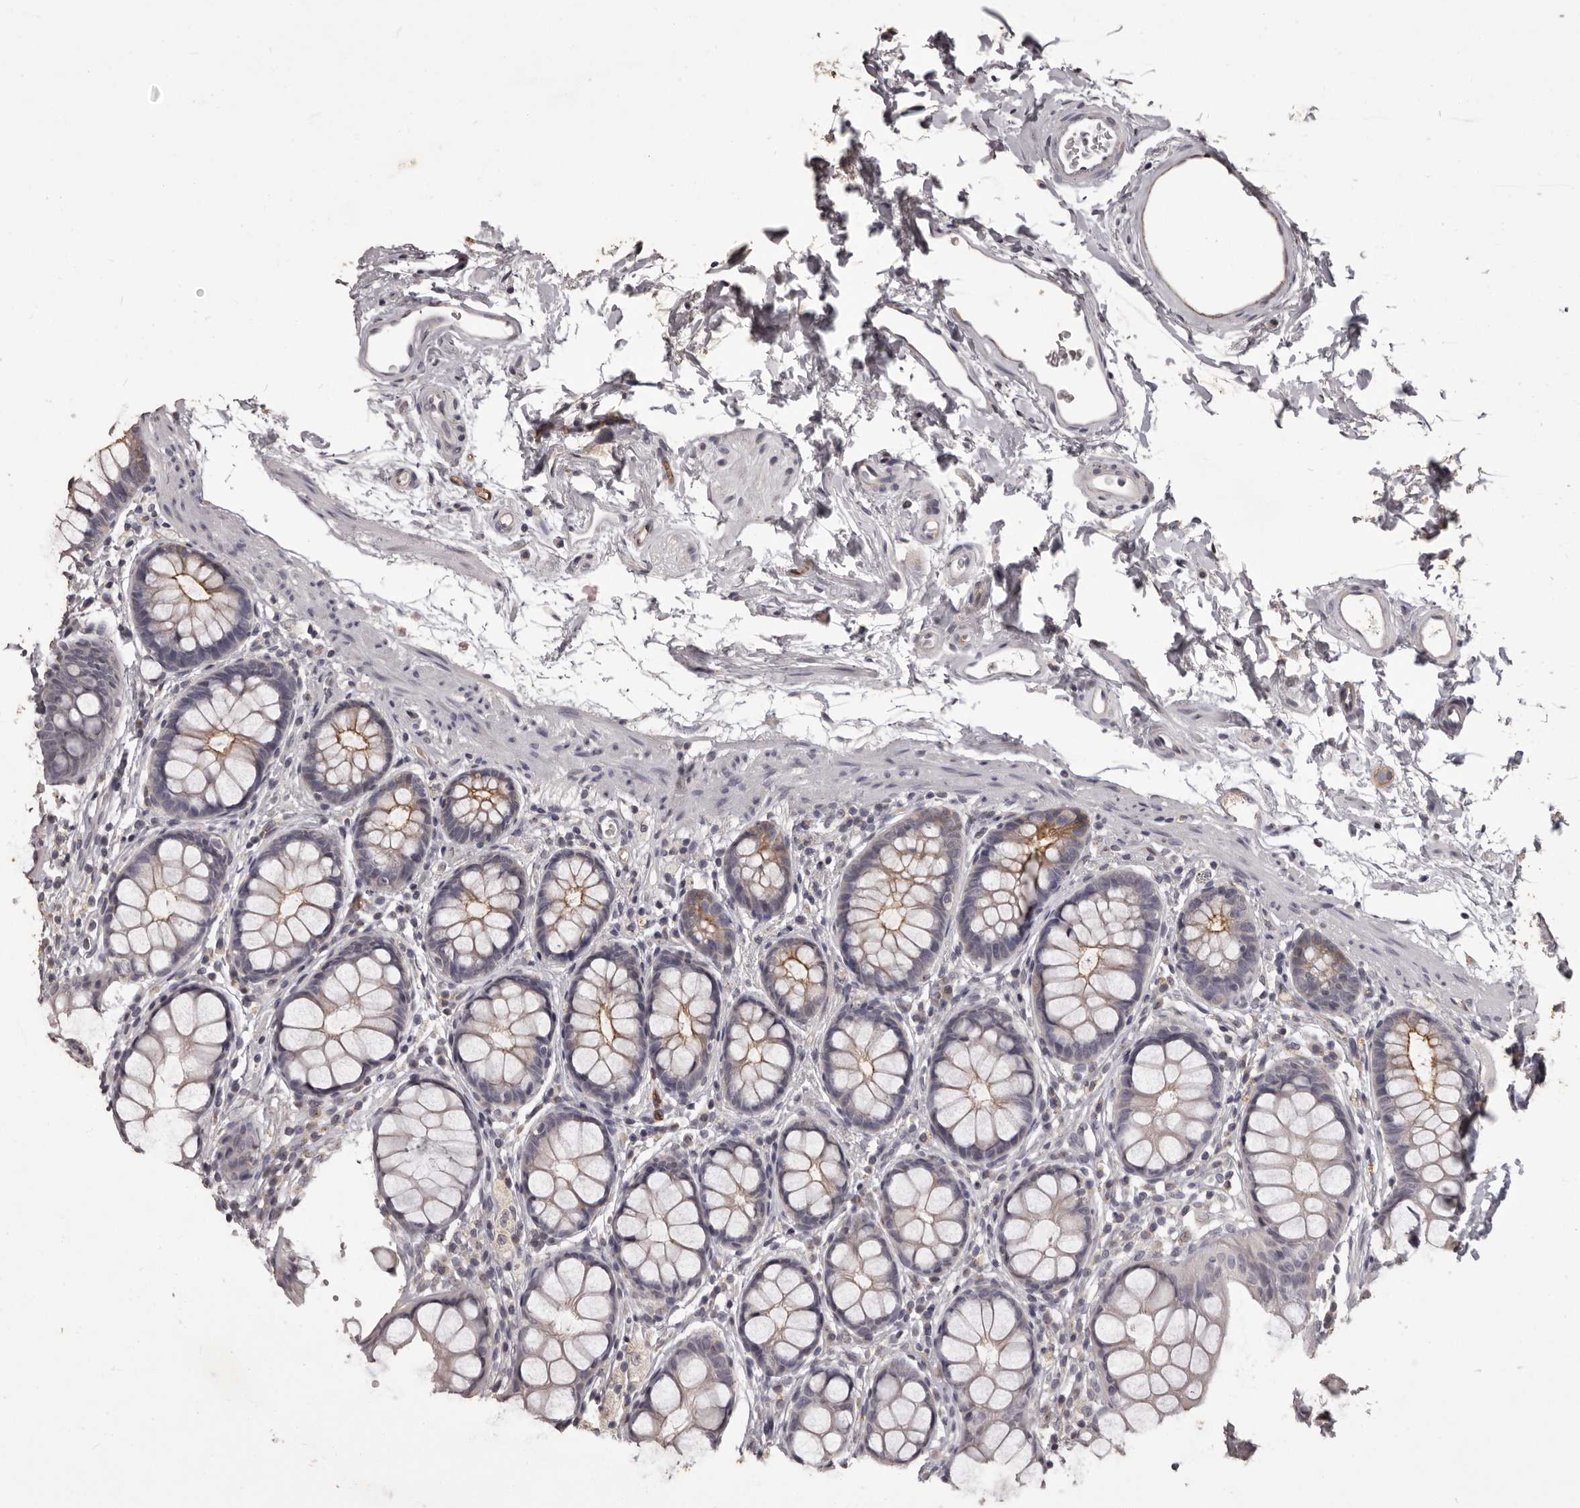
{"staining": {"intensity": "moderate", "quantity": "<25%", "location": "cytoplasmic/membranous"}, "tissue": "rectum", "cell_type": "Glandular cells", "image_type": "normal", "snomed": [{"axis": "morphology", "description": "Normal tissue, NOS"}, {"axis": "topography", "description": "Rectum"}], "caption": "Immunohistochemical staining of benign rectum shows <25% levels of moderate cytoplasmic/membranous protein positivity in about <25% of glandular cells. (IHC, brightfield microscopy, high magnification).", "gene": "GPR78", "patient": {"sex": "female", "age": 65}}